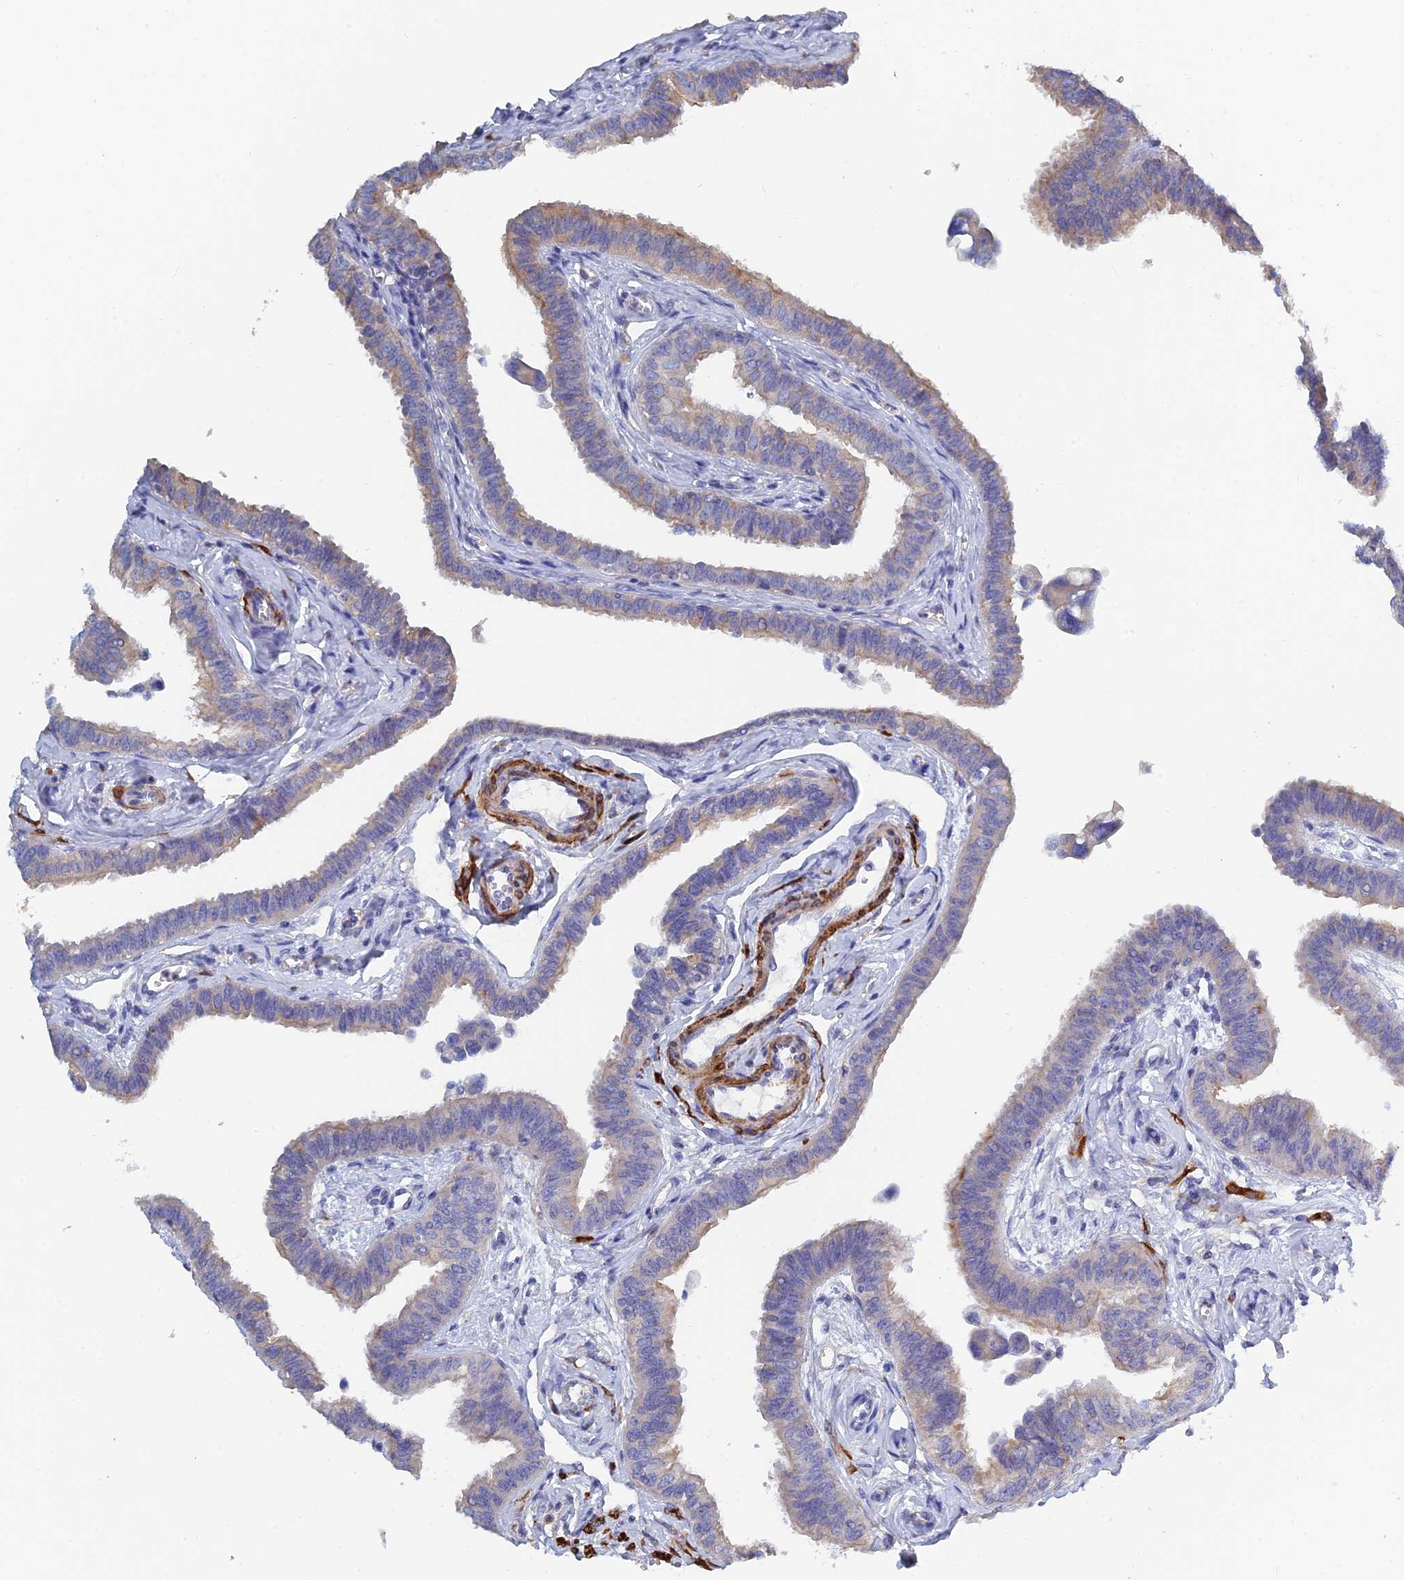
{"staining": {"intensity": "moderate", "quantity": "<25%", "location": "cytoplasmic/membranous"}, "tissue": "fallopian tube", "cell_type": "Glandular cells", "image_type": "normal", "snomed": [{"axis": "morphology", "description": "Normal tissue, NOS"}, {"axis": "morphology", "description": "Carcinoma, NOS"}, {"axis": "topography", "description": "Fallopian tube"}, {"axis": "topography", "description": "Ovary"}], "caption": "Normal fallopian tube was stained to show a protein in brown. There is low levels of moderate cytoplasmic/membranous staining in approximately <25% of glandular cells.", "gene": "PCDHA8", "patient": {"sex": "female", "age": 59}}